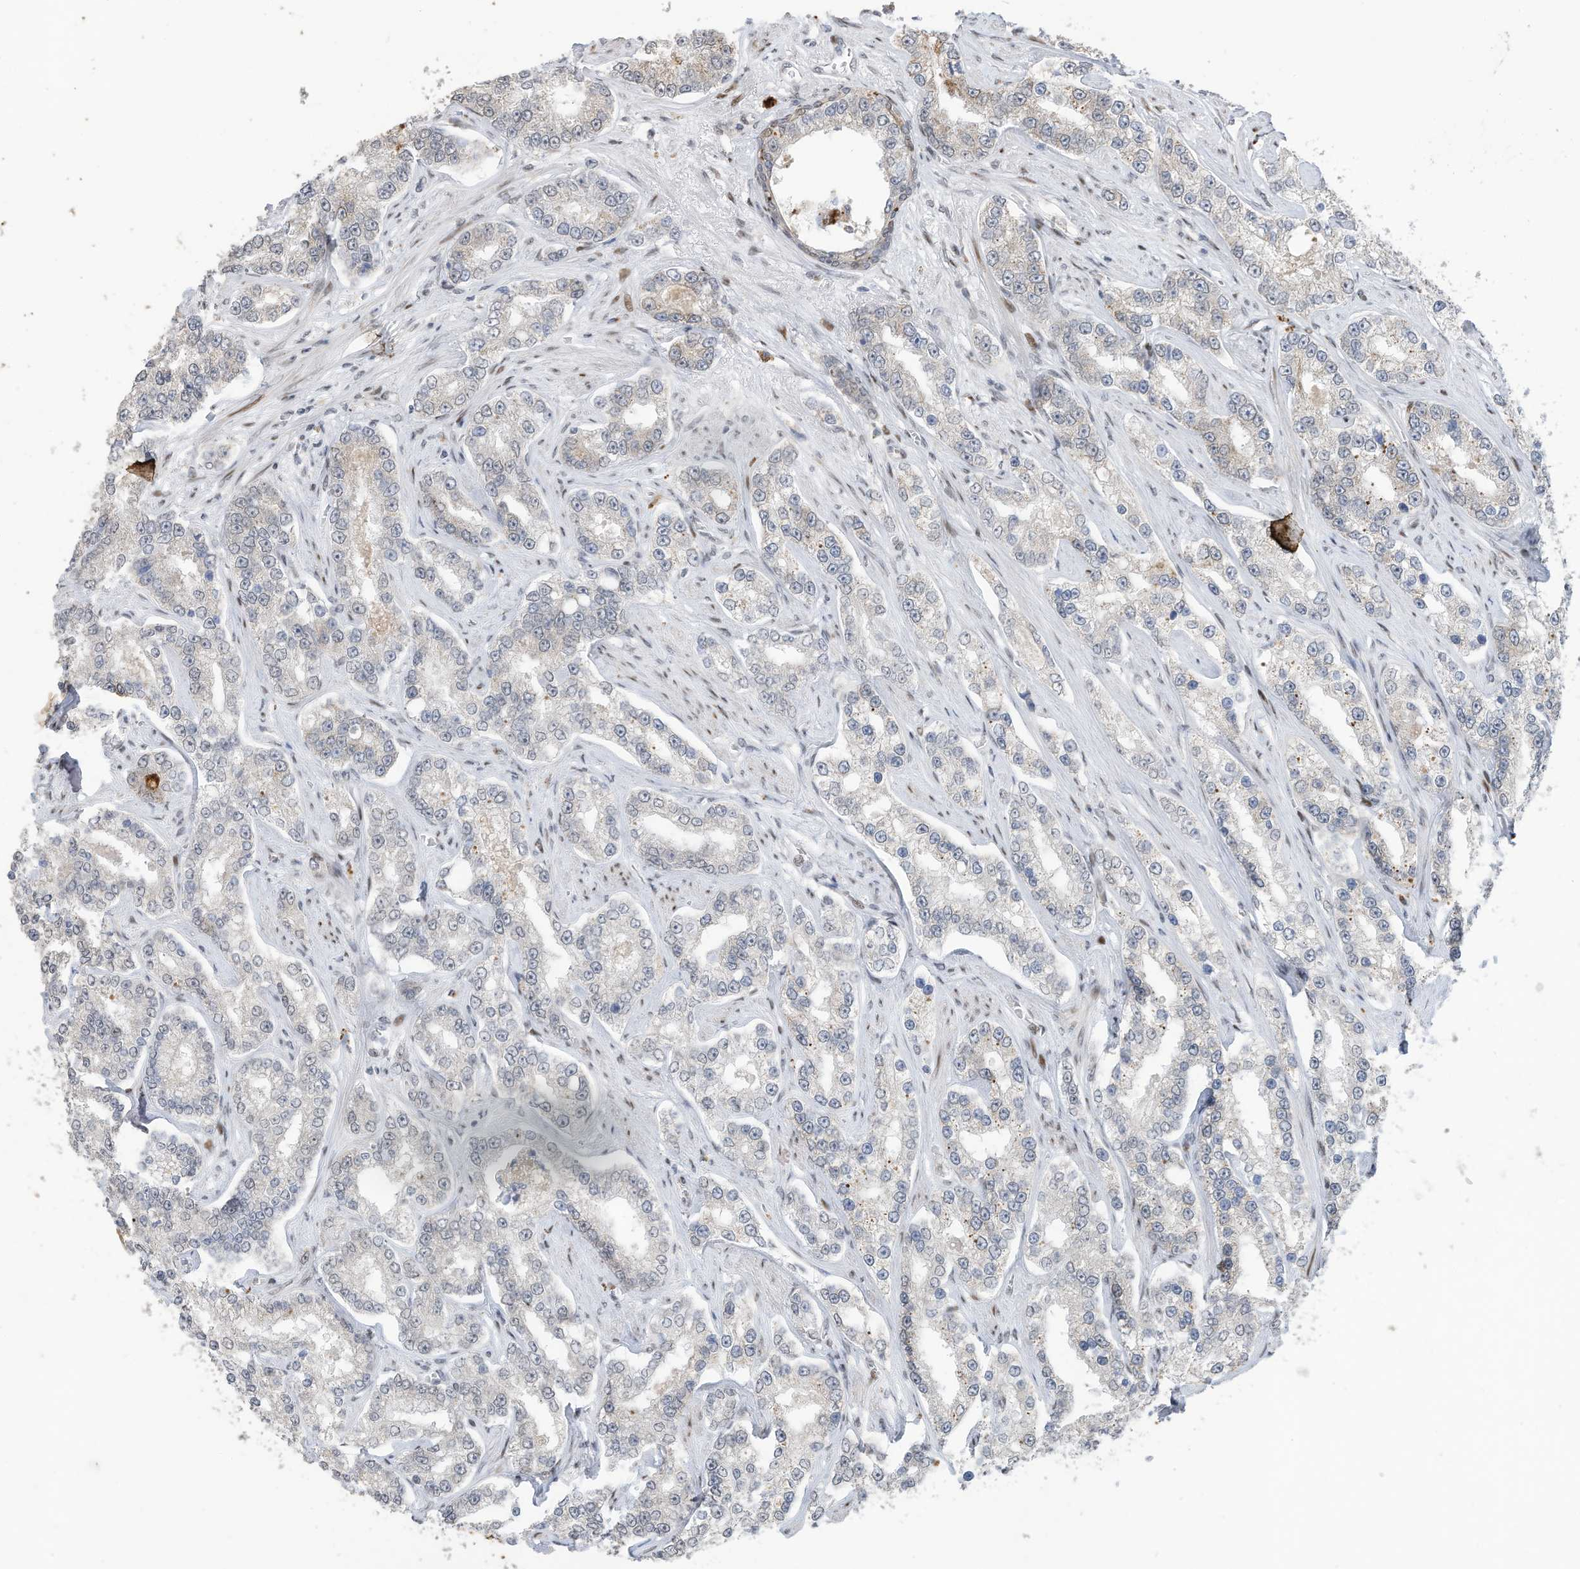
{"staining": {"intensity": "negative", "quantity": "none", "location": "none"}, "tissue": "prostate cancer", "cell_type": "Tumor cells", "image_type": "cancer", "snomed": [{"axis": "morphology", "description": "Normal tissue, NOS"}, {"axis": "morphology", "description": "Adenocarcinoma, High grade"}, {"axis": "topography", "description": "Prostate"}], "caption": "Human prostate cancer stained for a protein using immunohistochemistry shows no staining in tumor cells.", "gene": "RABL3", "patient": {"sex": "male", "age": 83}}